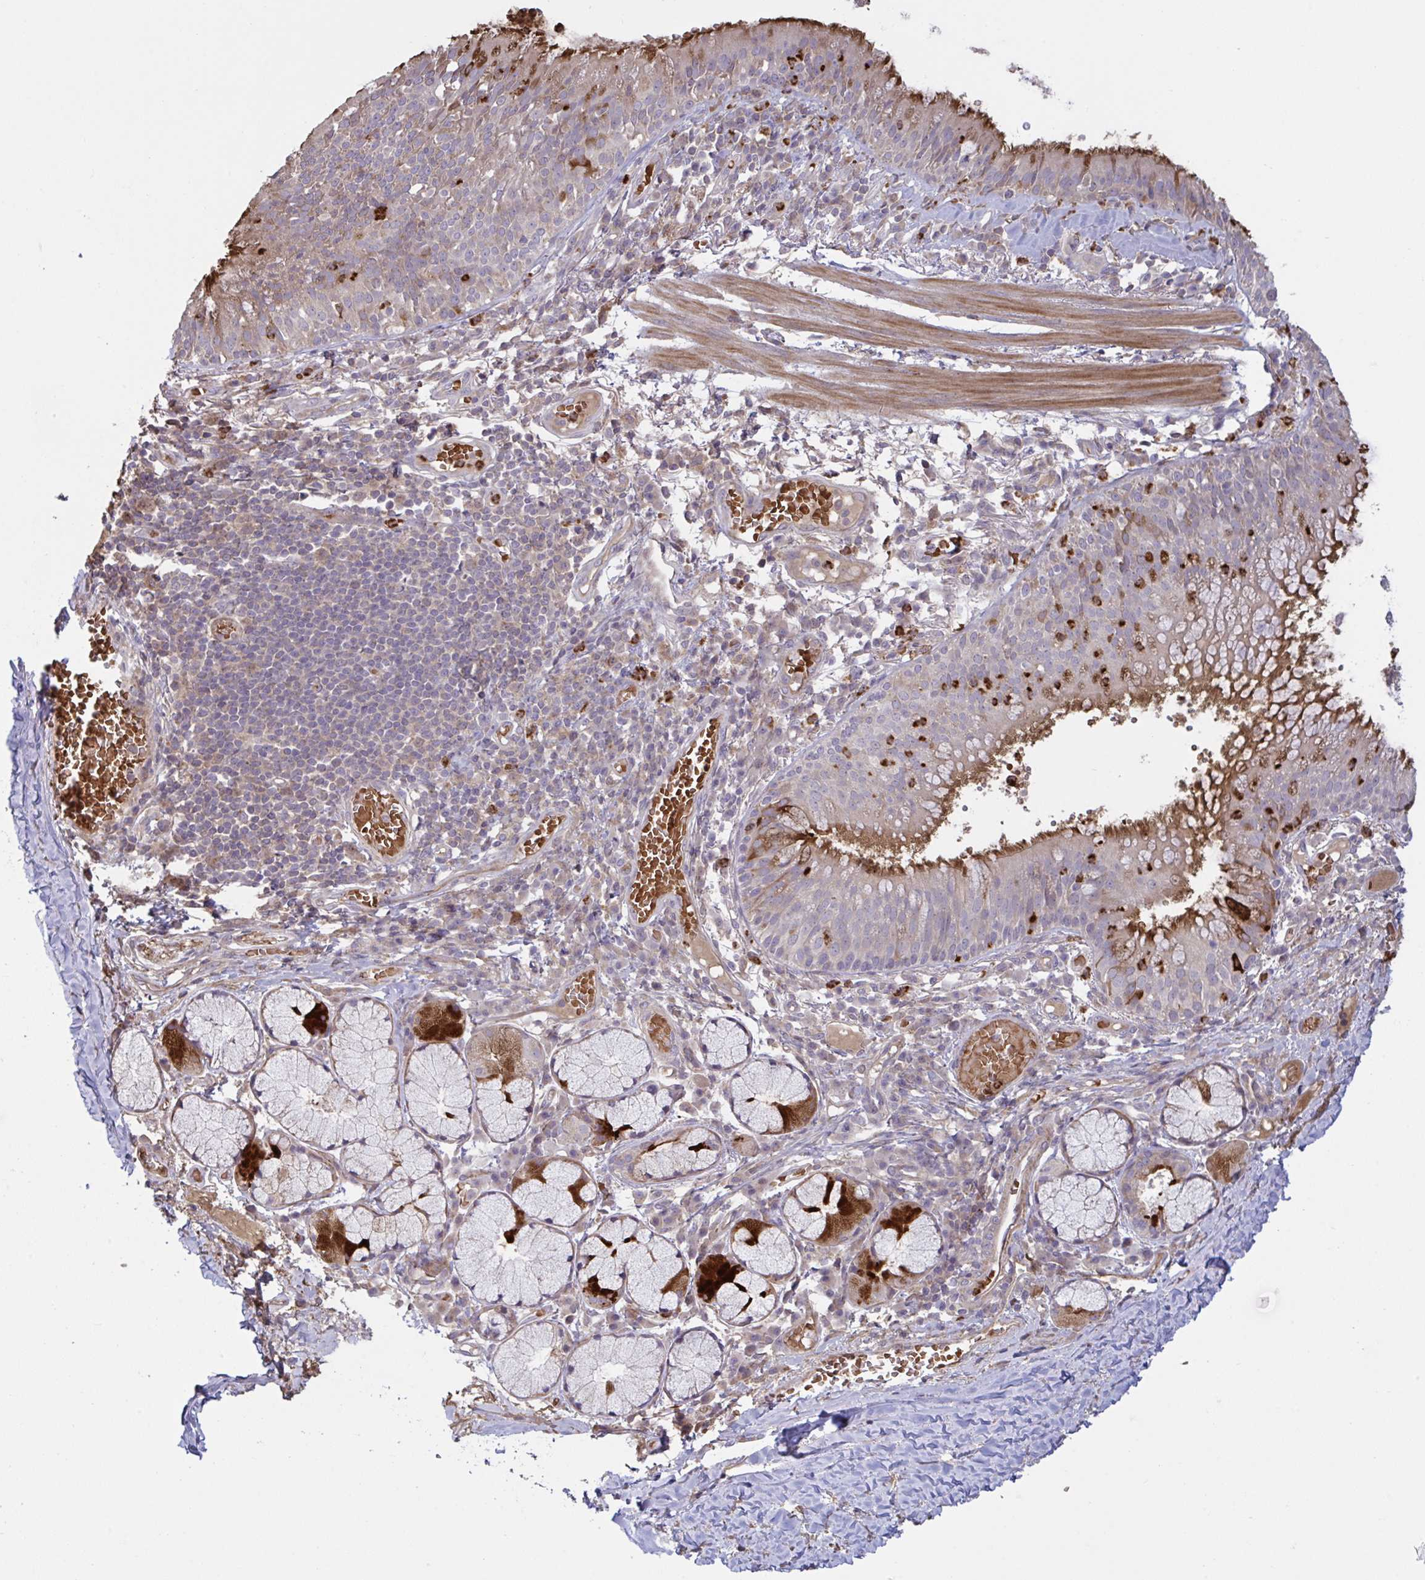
{"staining": {"intensity": "weak", "quantity": "<25%", "location": "cytoplasmic/membranous"}, "tissue": "soft tissue", "cell_type": "Chondrocytes", "image_type": "normal", "snomed": [{"axis": "morphology", "description": "Normal tissue, NOS"}, {"axis": "topography", "description": "Cartilage tissue"}, {"axis": "topography", "description": "Bronchus"}], "caption": "Immunohistochemistry (IHC) of benign human soft tissue shows no positivity in chondrocytes.", "gene": "IL1R1", "patient": {"sex": "male", "age": 56}}